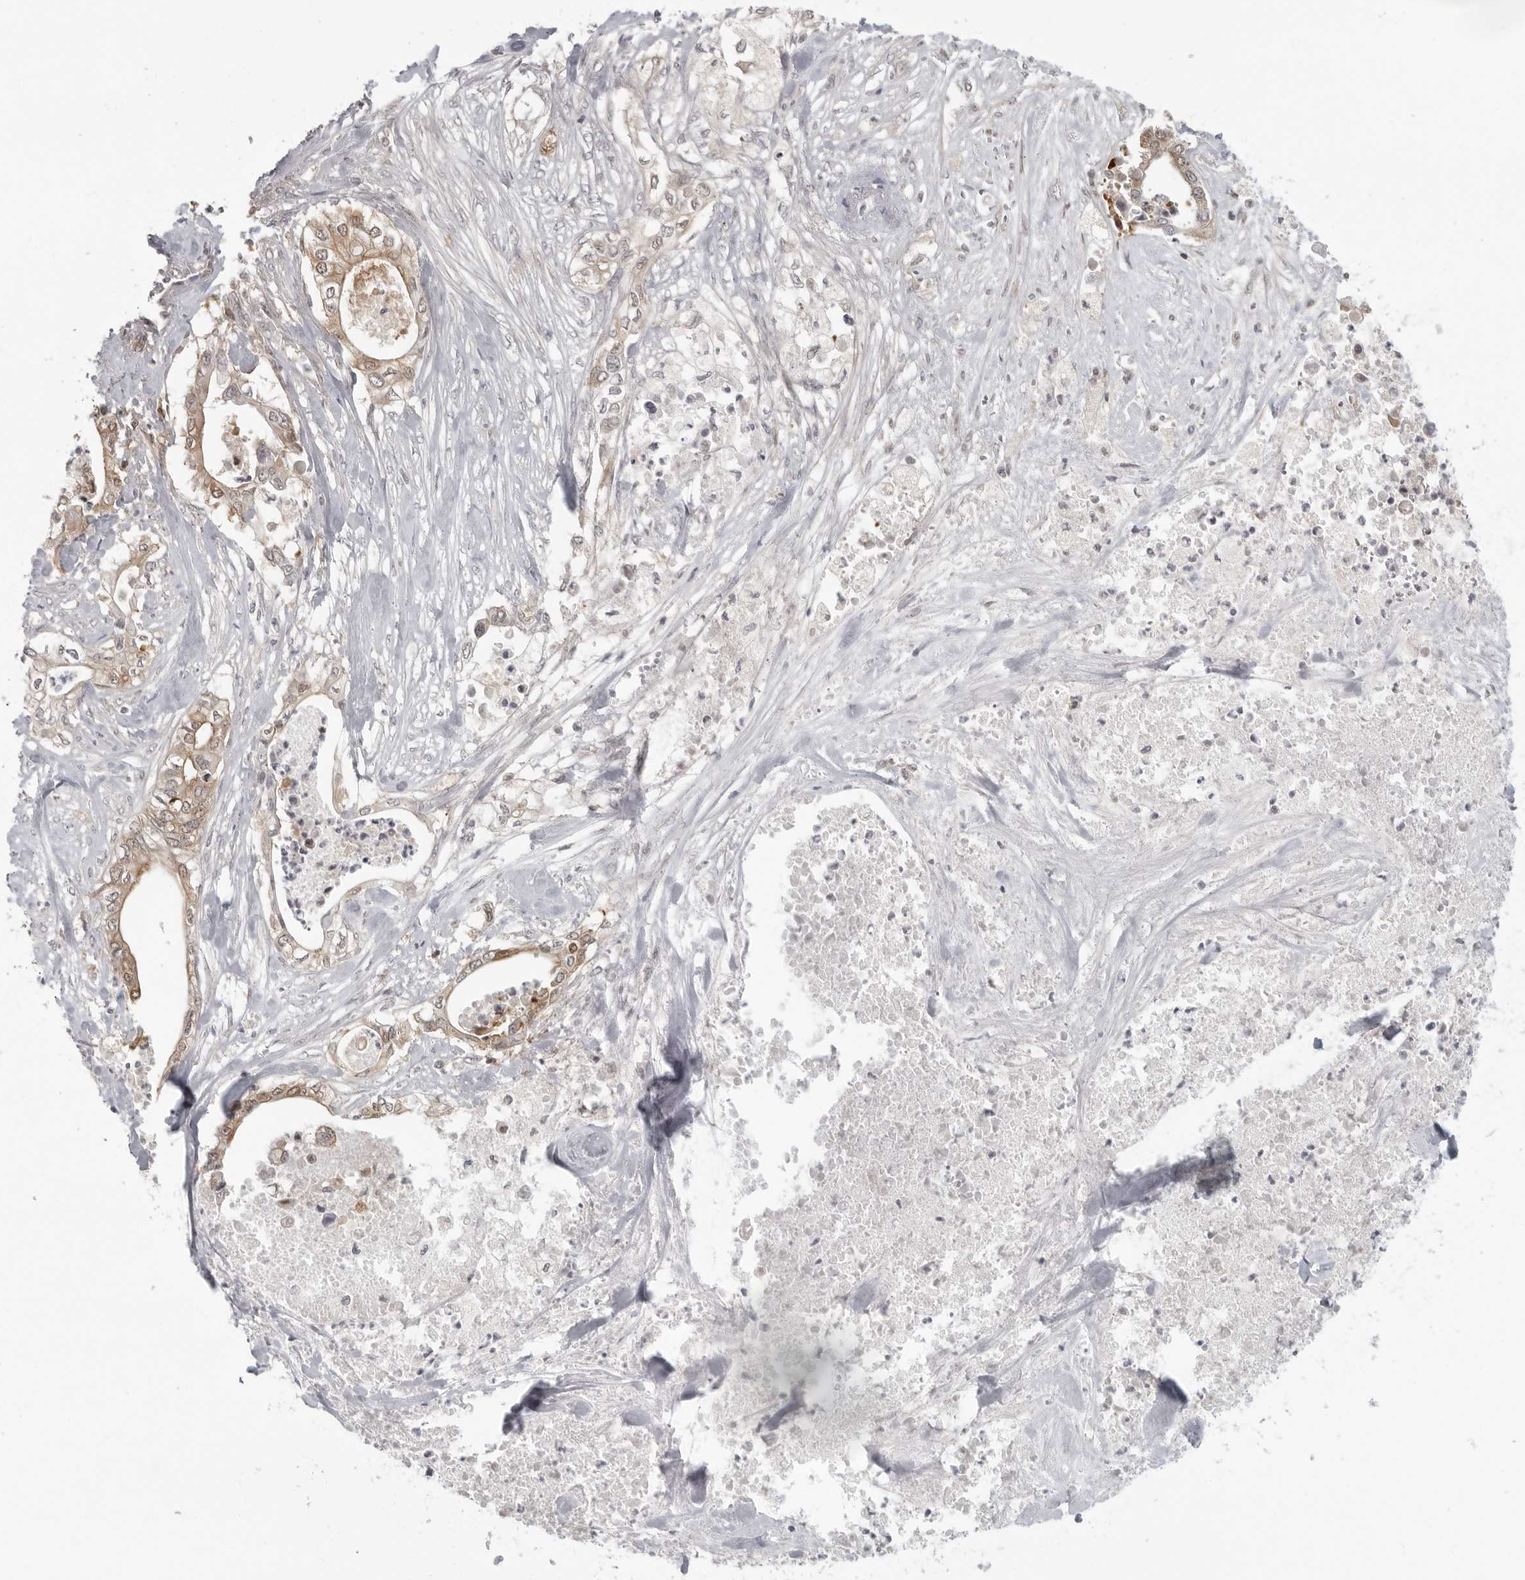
{"staining": {"intensity": "moderate", "quantity": ">75%", "location": "cytoplasmic/membranous,nuclear"}, "tissue": "pancreatic cancer", "cell_type": "Tumor cells", "image_type": "cancer", "snomed": [{"axis": "morphology", "description": "Adenocarcinoma, NOS"}, {"axis": "topography", "description": "Pancreas"}], "caption": "This photomicrograph exhibits pancreatic cancer (adenocarcinoma) stained with immunohistochemistry to label a protein in brown. The cytoplasmic/membranous and nuclear of tumor cells show moderate positivity for the protein. Nuclei are counter-stained blue.", "gene": "CTIF", "patient": {"sex": "female", "age": 78}}